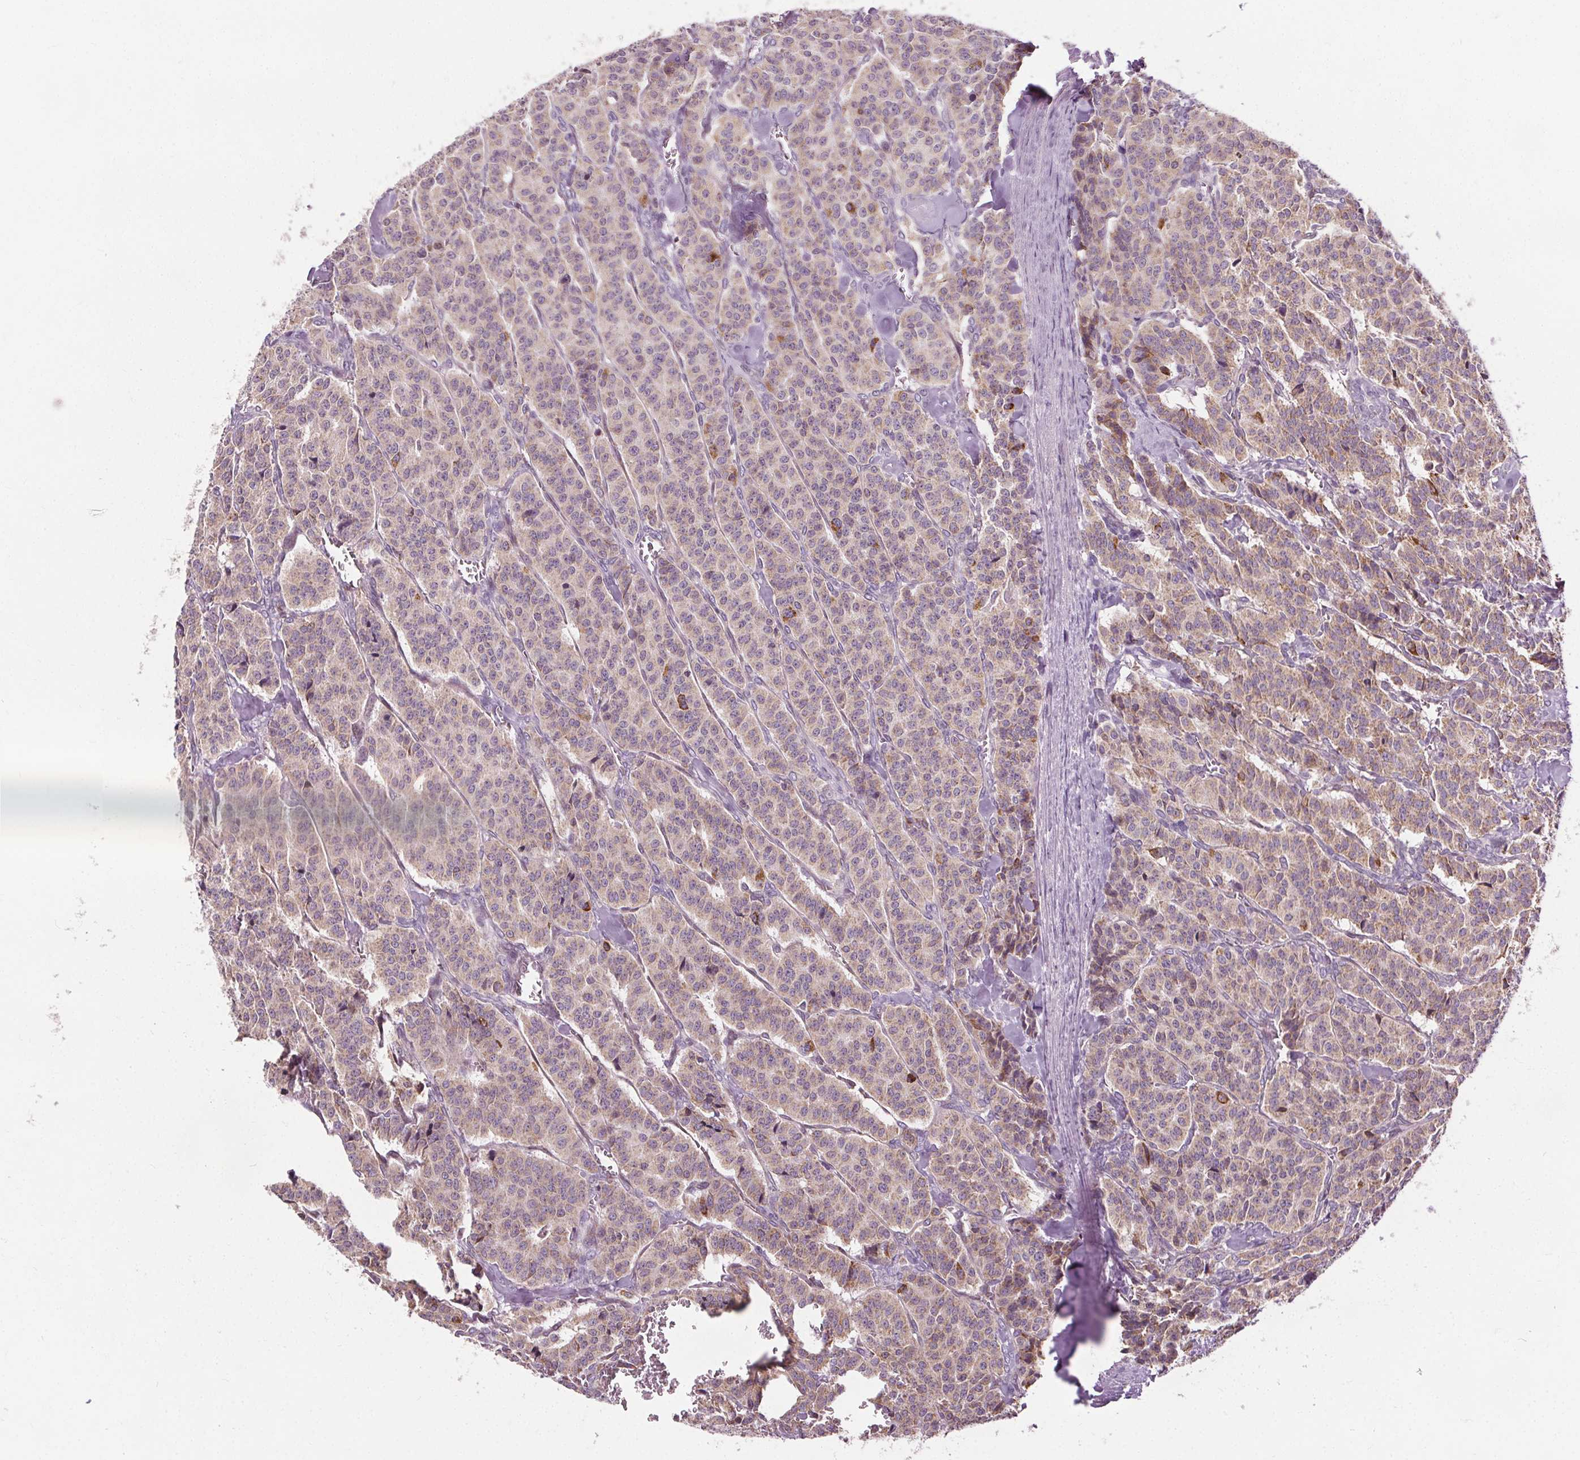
{"staining": {"intensity": "moderate", "quantity": "<25%", "location": "cytoplasmic/membranous"}, "tissue": "carcinoid", "cell_type": "Tumor cells", "image_type": "cancer", "snomed": [{"axis": "morphology", "description": "Normal tissue, NOS"}, {"axis": "morphology", "description": "Carcinoid, malignant, NOS"}, {"axis": "topography", "description": "Lung"}], "caption": "Protein staining of carcinoid tissue reveals moderate cytoplasmic/membranous staining in about <25% of tumor cells.", "gene": "LFNG", "patient": {"sex": "female", "age": 46}}